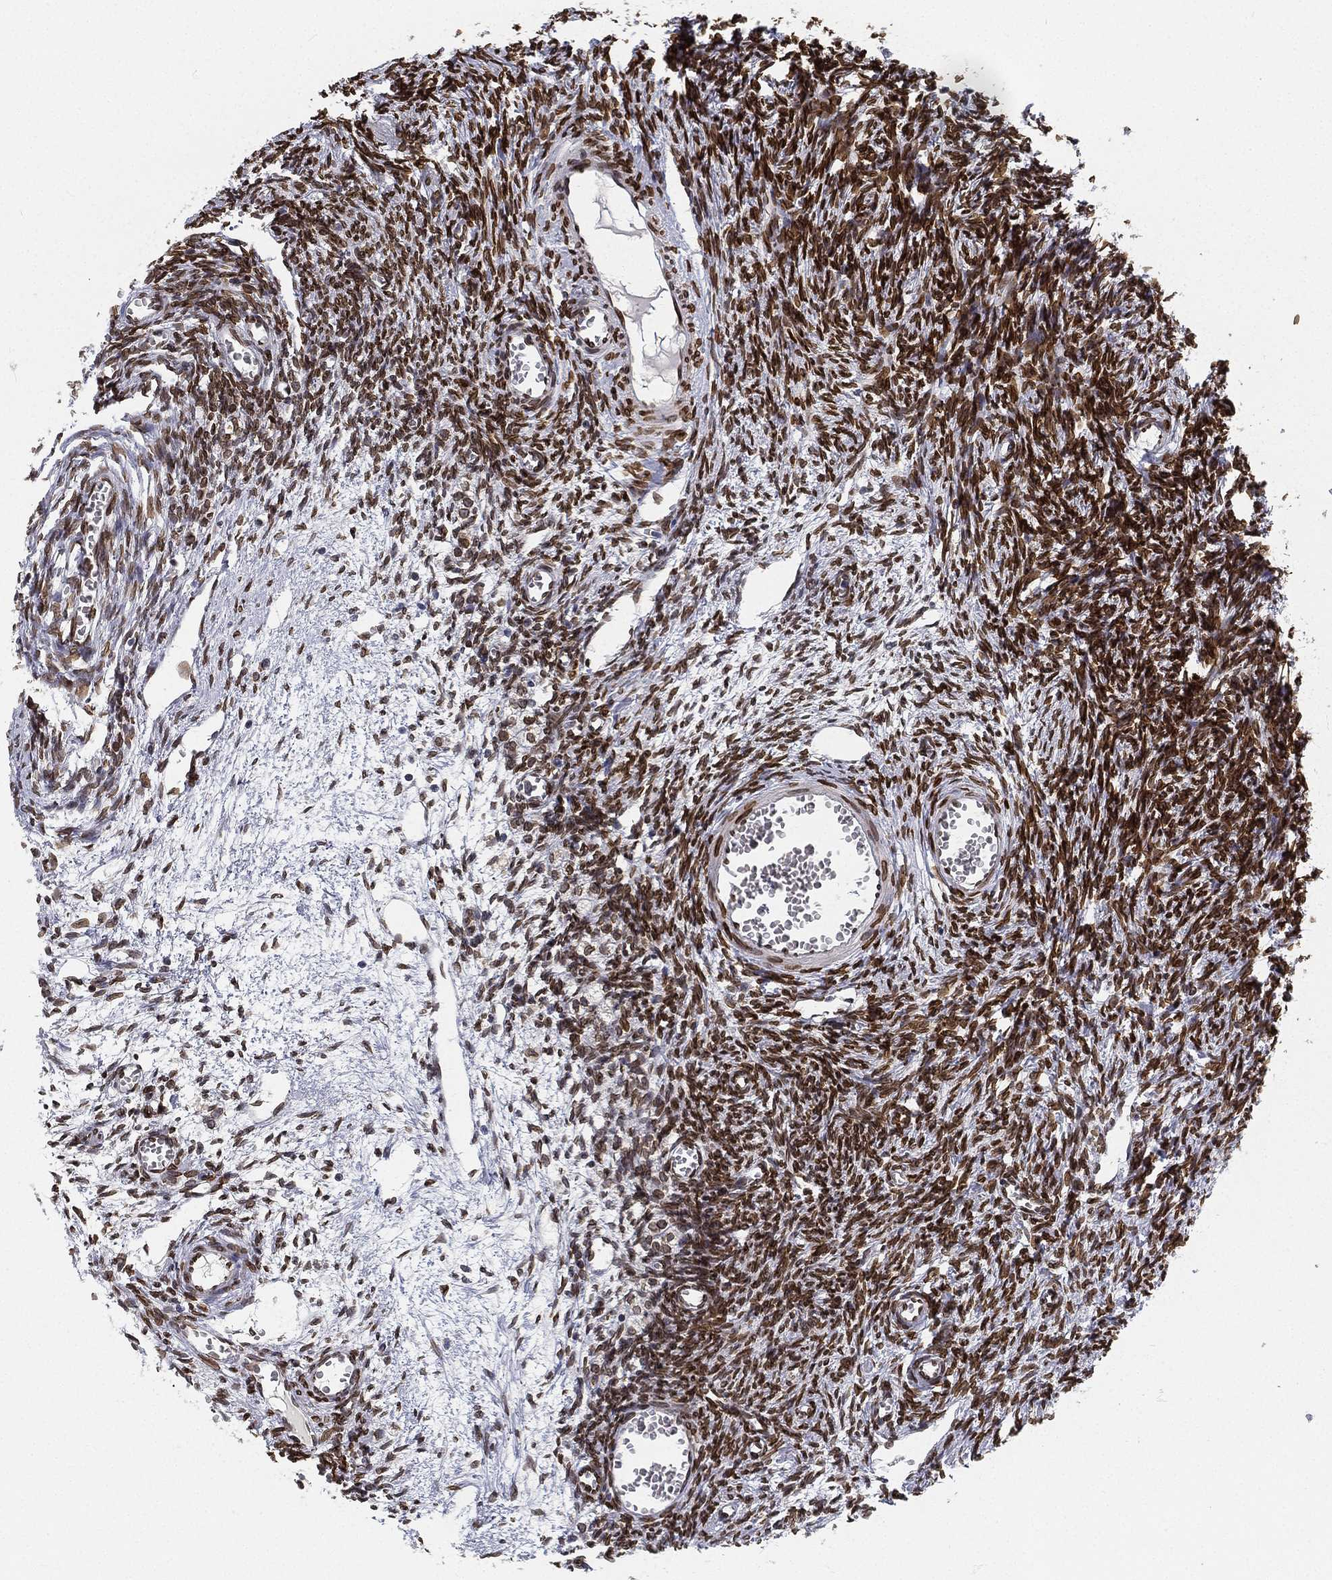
{"staining": {"intensity": "strong", "quantity": ">75%", "location": "nuclear"}, "tissue": "ovary", "cell_type": "Ovarian stroma cells", "image_type": "normal", "snomed": [{"axis": "morphology", "description": "Normal tissue, NOS"}, {"axis": "topography", "description": "Ovary"}], "caption": "Human ovary stained with a brown dye displays strong nuclear positive expression in approximately >75% of ovarian stroma cells.", "gene": "PALB2", "patient": {"sex": "female", "age": 27}}